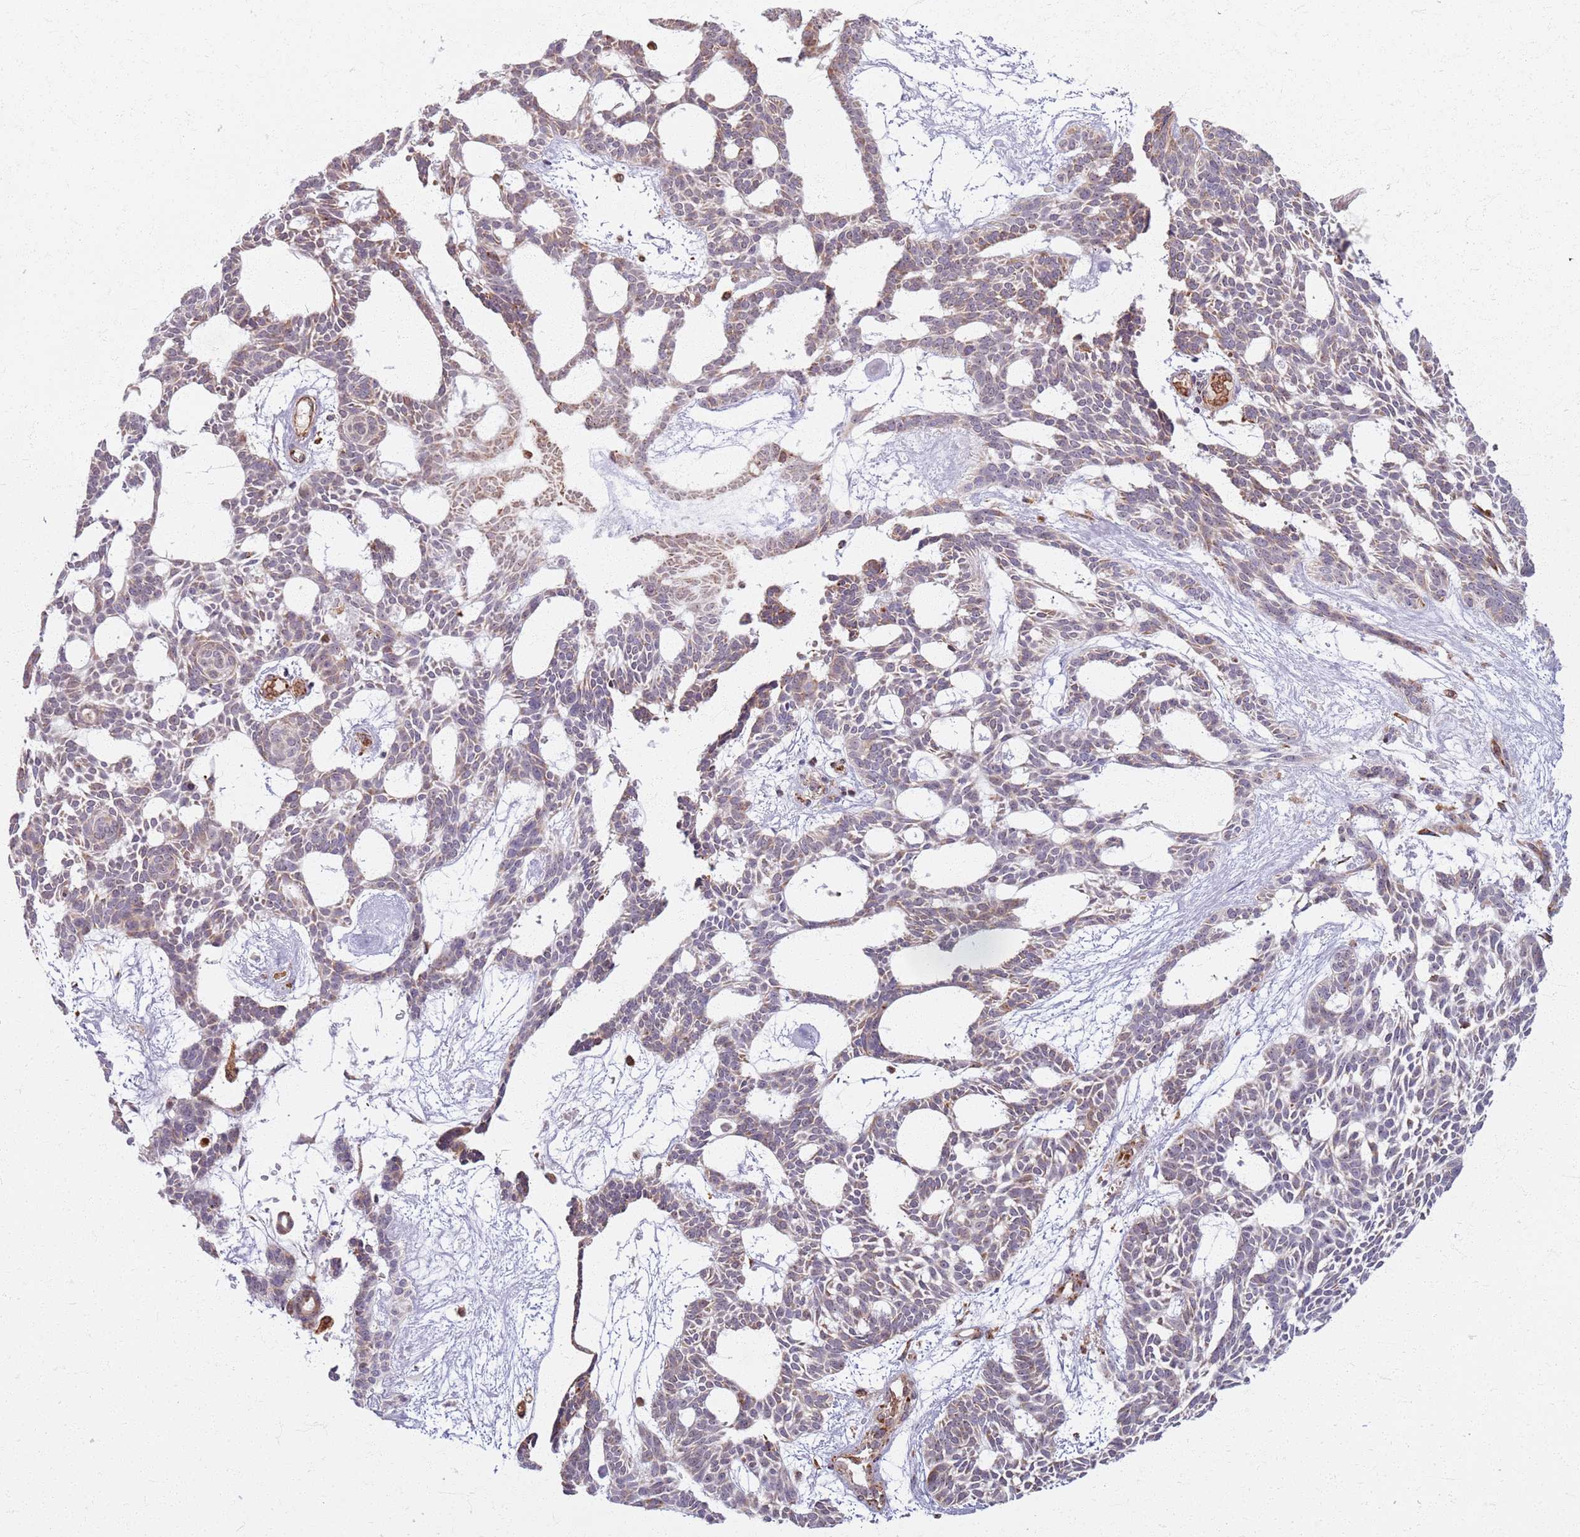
{"staining": {"intensity": "weak", "quantity": "25%-75%", "location": "cytoplasmic/membranous"}, "tissue": "skin cancer", "cell_type": "Tumor cells", "image_type": "cancer", "snomed": [{"axis": "morphology", "description": "Basal cell carcinoma"}, {"axis": "topography", "description": "Skin"}], "caption": "About 25%-75% of tumor cells in human skin basal cell carcinoma display weak cytoplasmic/membranous protein staining as visualized by brown immunohistochemical staining.", "gene": "KRI1", "patient": {"sex": "male", "age": 61}}